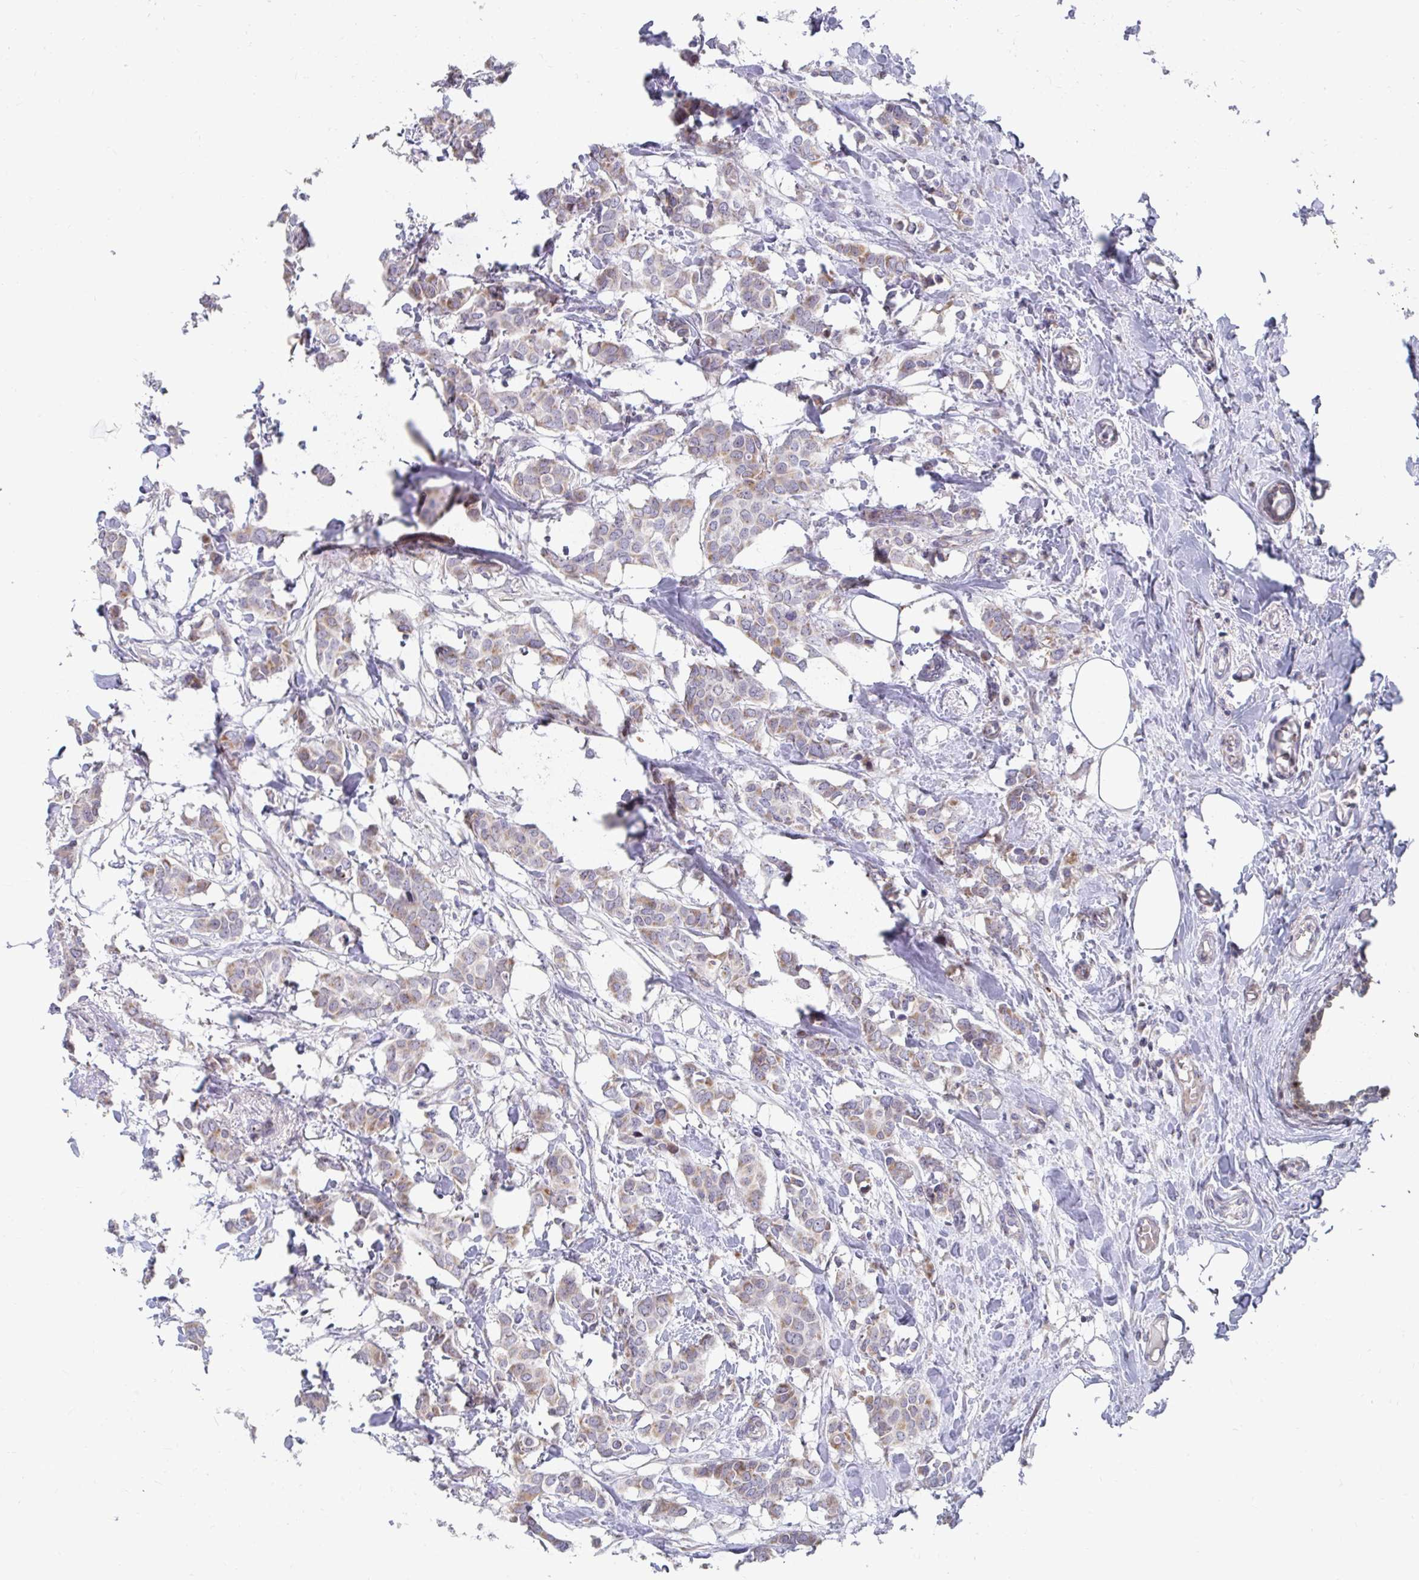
{"staining": {"intensity": "weak", "quantity": "25%-75%", "location": "cytoplasmic/membranous"}, "tissue": "breast cancer", "cell_type": "Tumor cells", "image_type": "cancer", "snomed": [{"axis": "morphology", "description": "Duct carcinoma"}, {"axis": "topography", "description": "Breast"}], "caption": "High-magnification brightfield microscopy of breast intraductal carcinoma stained with DAB (brown) and counterstained with hematoxylin (blue). tumor cells exhibit weak cytoplasmic/membranous staining is present in about25%-75% of cells. The protein of interest is stained brown, and the nuclei are stained in blue (DAB (3,3'-diaminobenzidine) IHC with brightfield microscopy, high magnification).", "gene": "EXOC5", "patient": {"sex": "female", "age": 62}}